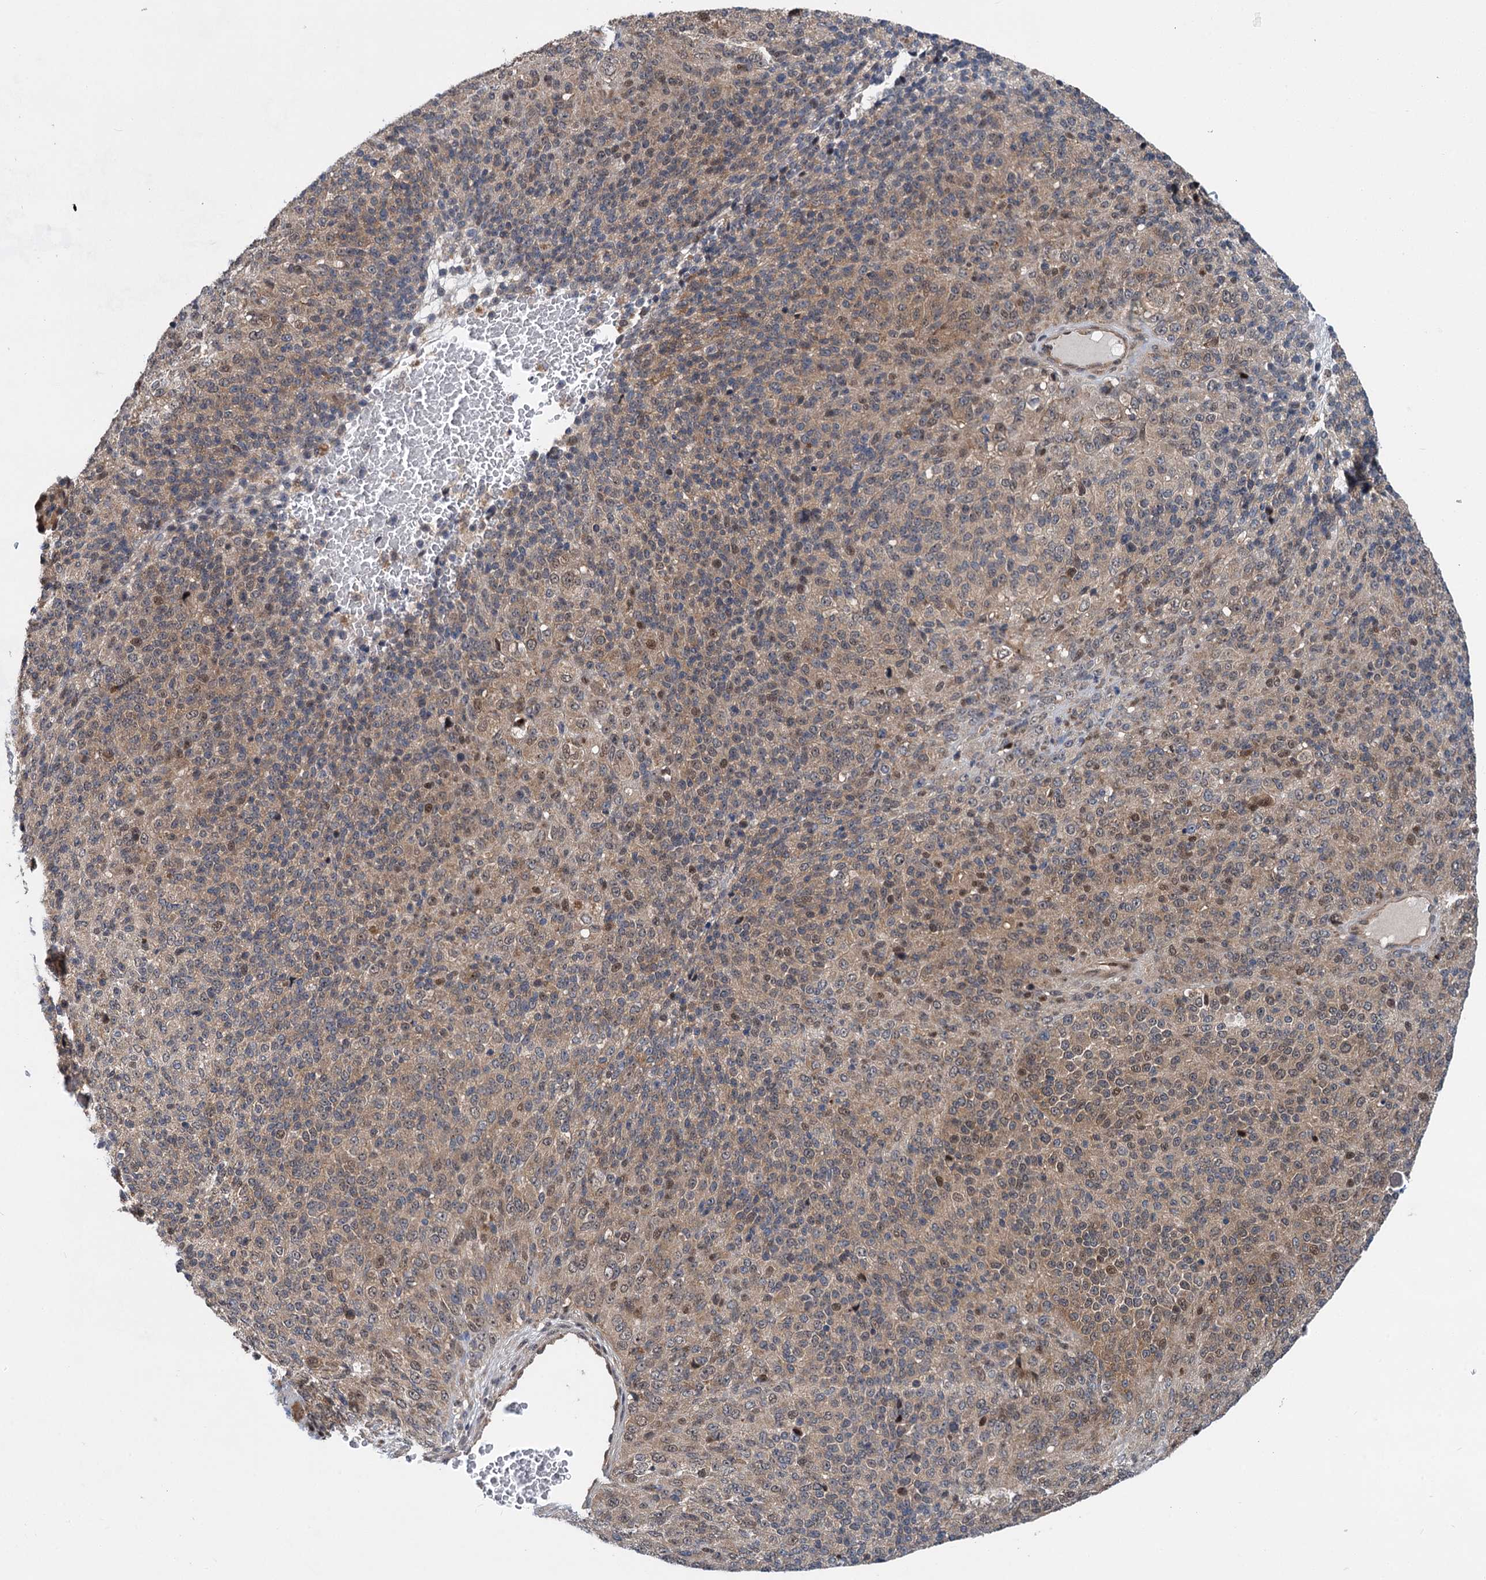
{"staining": {"intensity": "moderate", "quantity": "25%-75%", "location": "cytoplasmic/membranous"}, "tissue": "melanoma", "cell_type": "Tumor cells", "image_type": "cancer", "snomed": [{"axis": "morphology", "description": "Malignant melanoma, Metastatic site"}, {"axis": "topography", "description": "Brain"}], "caption": "Melanoma tissue displays moderate cytoplasmic/membranous expression in about 25%-75% of tumor cells", "gene": "GPBP1", "patient": {"sex": "female", "age": 56}}